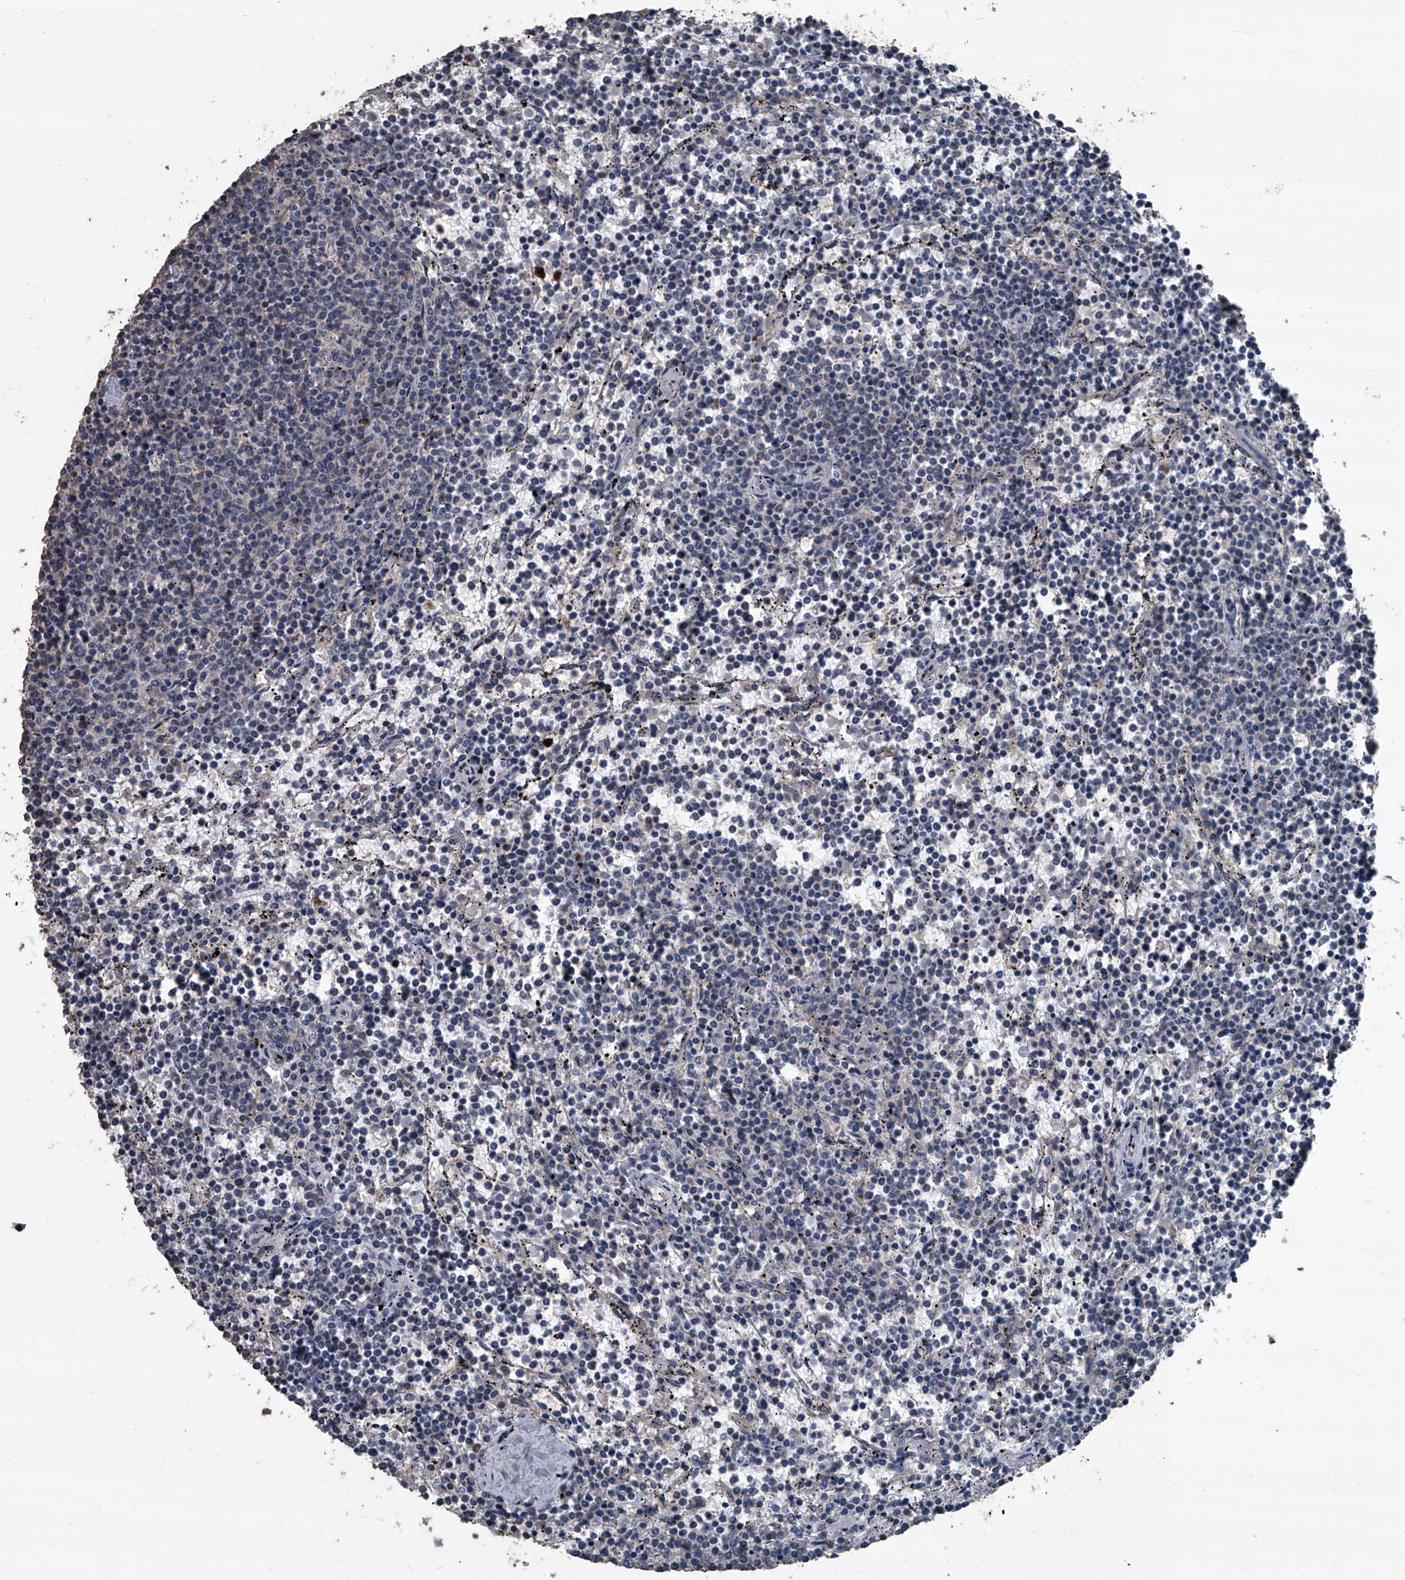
{"staining": {"intensity": "negative", "quantity": "none", "location": "none"}, "tissue": "lymphoma", "cell_type": "Tumor cells", "image_type": "cancer", "snomed": [{"axis": "morphology", "description": "Malignant lymphoma, non-Hodgkin's type, Low grade"}, {"axis": "topography", "description": "Spleen"}], "caption": "Immunohistochemical staining of lymphoma shows no significant positivity in tumor cells.", "gene": "OARD1", "patient": {"sex": "female", "age": 50}}